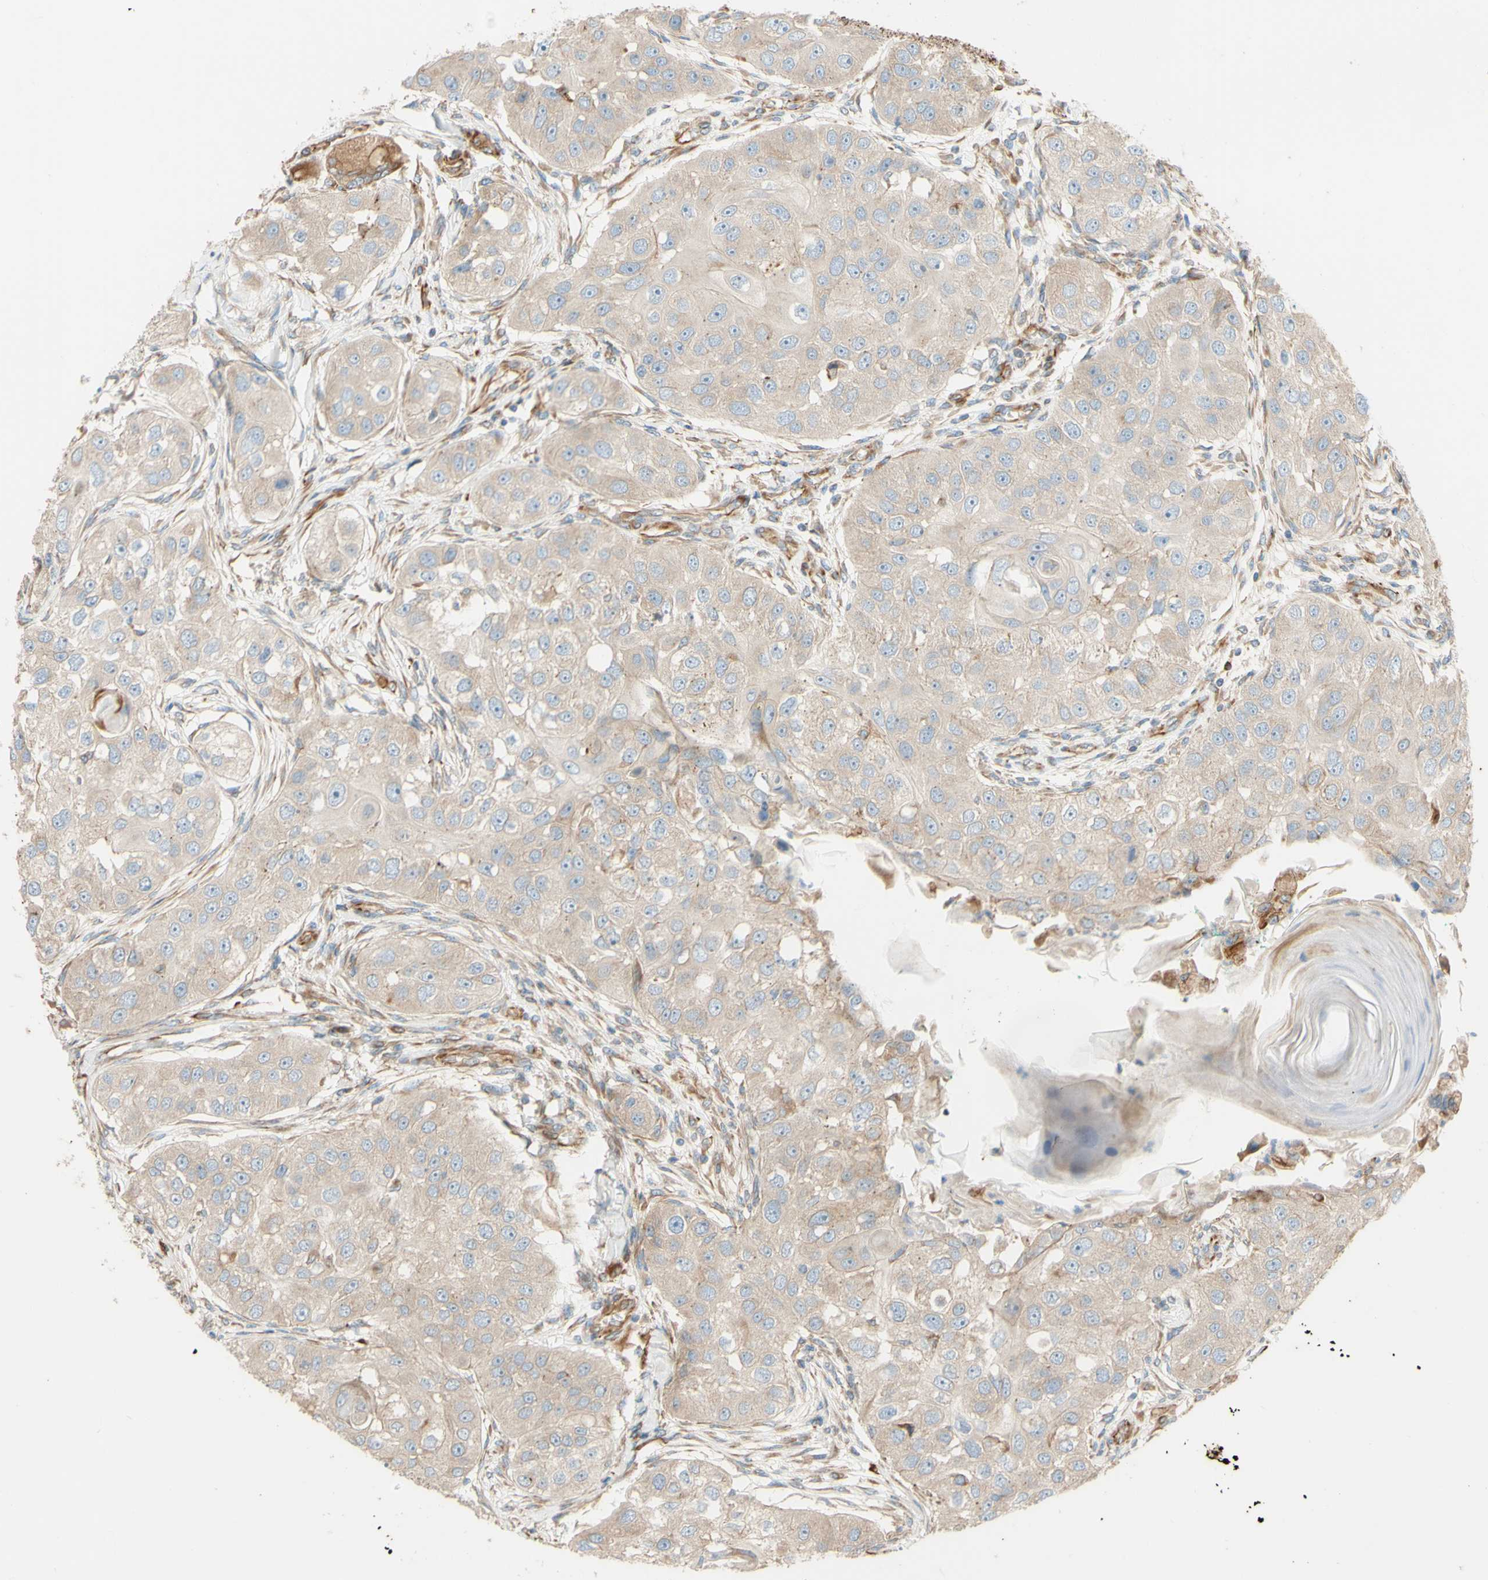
{"staining": {"intensity": "weak", "quantity": ">75%", "location": "cytoplasmic/membranous"}, "tissue": "head and neck cancer", "cell_type": "Tumor cells", "image_type": "cancer", "snomed": [{"axis": "morphology", "description": "Normal tissue, NOS"}, {"axis": "morphology", "description": "Squamous cell carcinoma, NOS"}, {"axis": "topography", "description": "Skeletal muscle"}, {"axis": "topography", "description": "Head-Neck"}], "caption": "Head and neck squamous cell carcinoma stained with a brown dye displays weak cytoplasmic/membranous positive positivity in approximately >75% of tumor cells.", "gene": "C1orf43", "patient": {"sex": "male", "age": 51}}